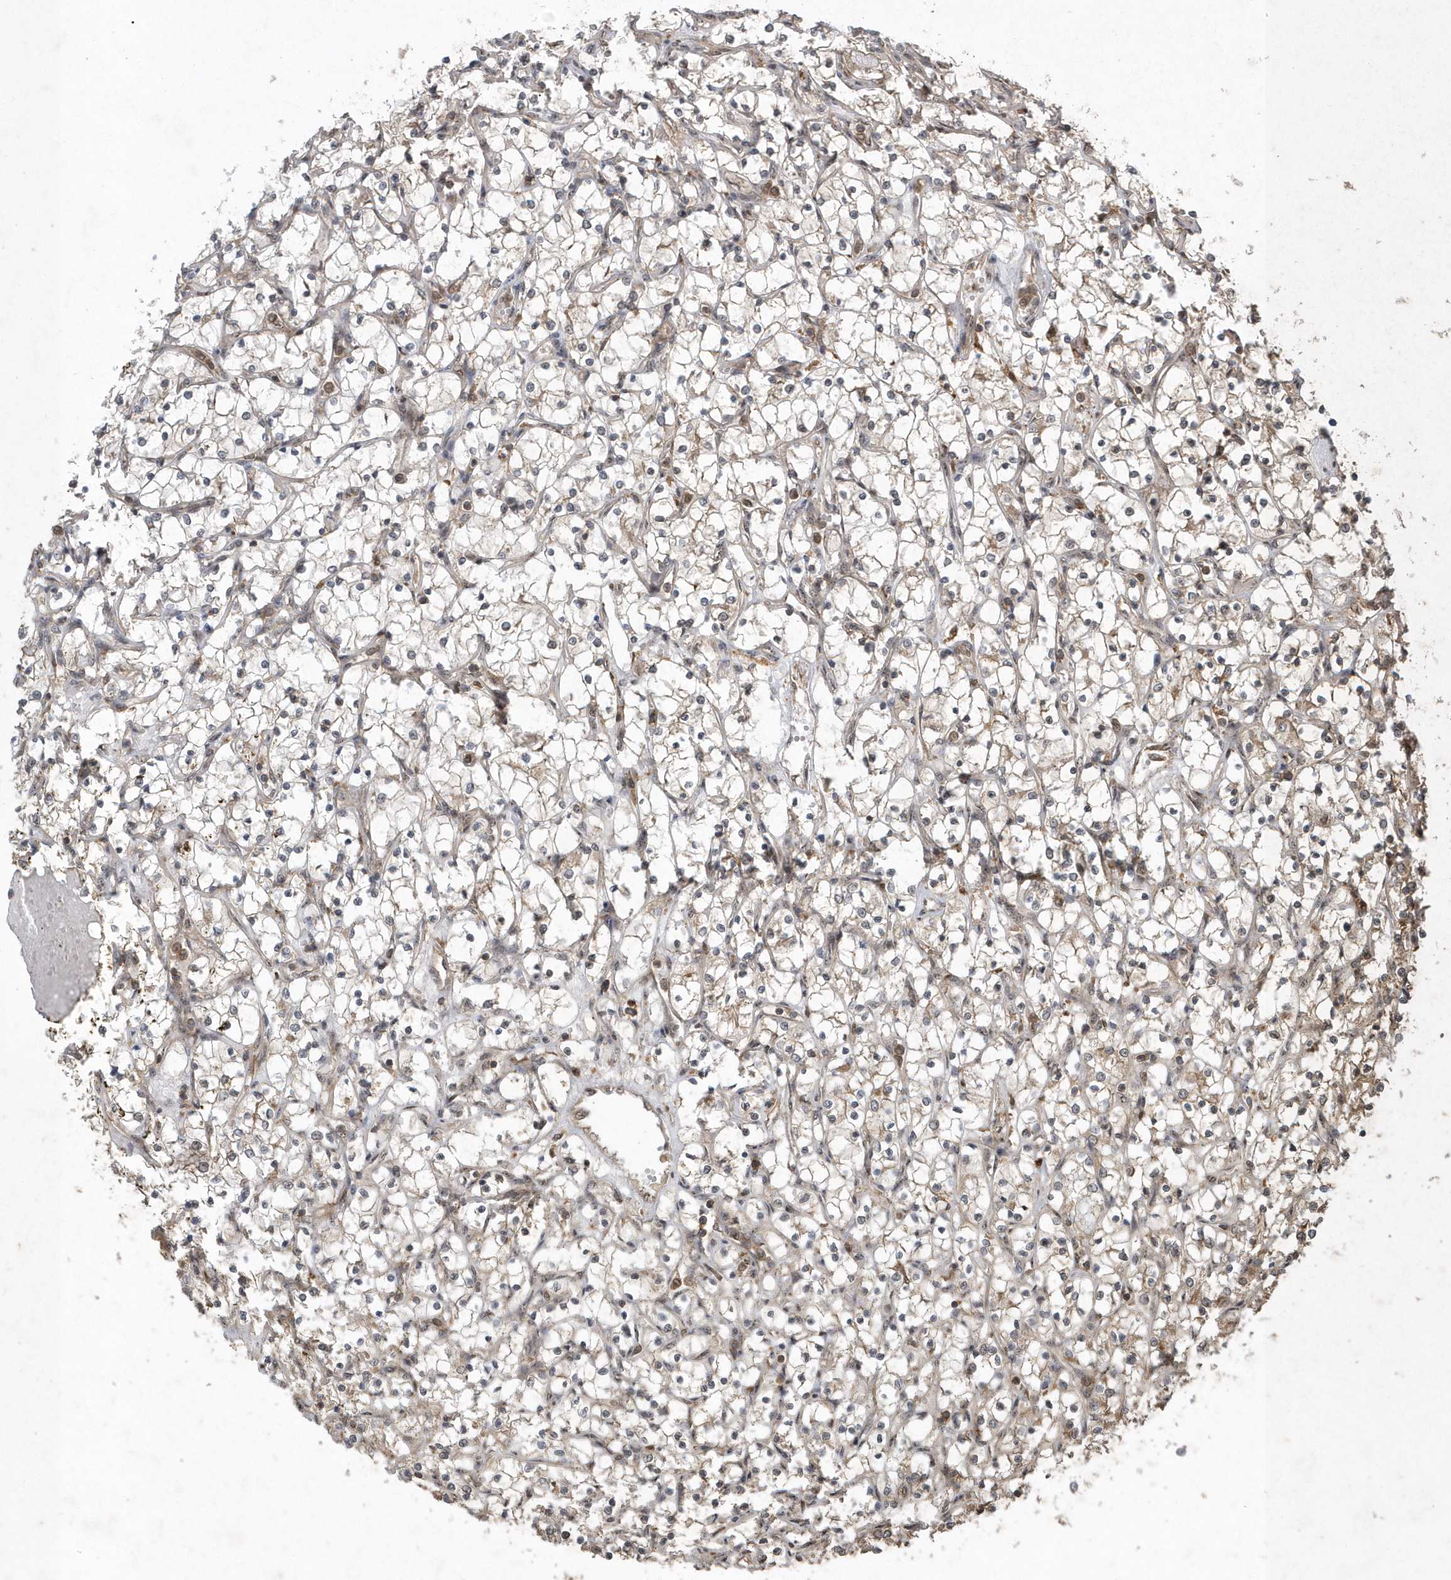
{"staining": {"intensity": "weak", "quantity": "<25%", "location": "cytoplasmic/membranous"}, "tissue": "renal cancer", "cell_type": "Tumor cells", "image_type": "cancer", "snomed": [{"axis": "morphology", "description": "Adenocarcinoma, NOS"}, {"axis": "topography", "description": "Kidney"}], "caption": "This image is of renal adenocarcinoma stained with IHC to label a protein in brown with the nuclei are counter-stained blue. There is no expression in tumor cells. Brightfield microscopy of IHC stained with DAB (3,3'-diaminobenzidine) (brown) and hematoxylin (blue), captured at high magnification.", "gene": "LACC1", "patient": {"sex": "female", "age": 69}}